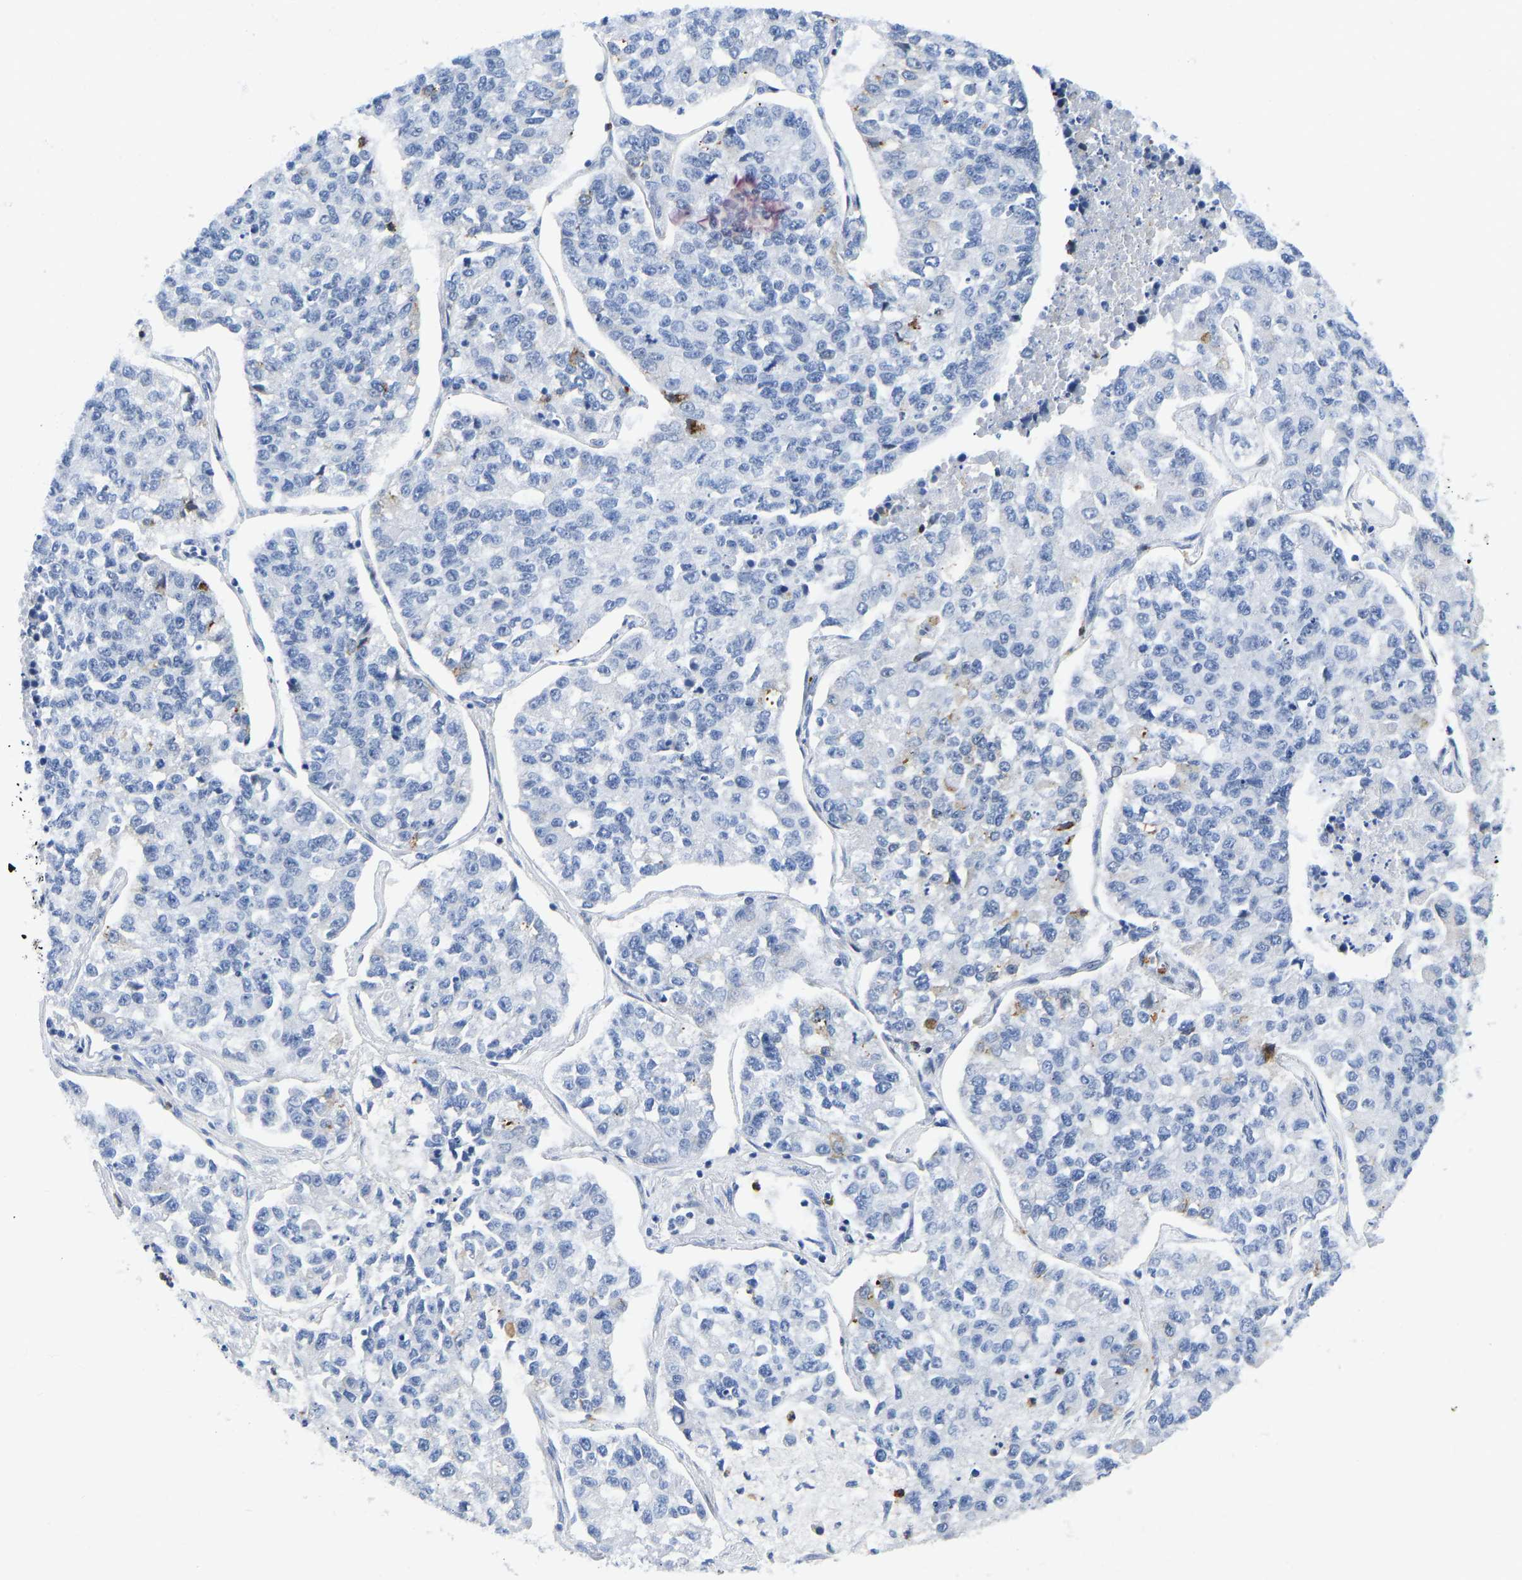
{"staining": {"intensity": "negative", "quantity": "none", "location": "none"}, "tissue": "lung cancer", "cell_type": "Tumor cells", "image_type": "cancer", "snomed": [{"axis": "morphology", "description": "Adenocarcinoma, NOS"}, {"axis": "topography", "description": "Lung"}], "caption": "High magnification brightfield microscopy of adenocarcinoma (lung) stained with DAB (3,3'-diaminobenzidine) (brown) and counterstained with hematoxylin (blue): tumor cells show no significant positivity. (DAB (3,3'-diaminobenzidine) IHC, high magnification).", "gene": "HDAC5", "patient": {"sex": "male", "age": 49}}